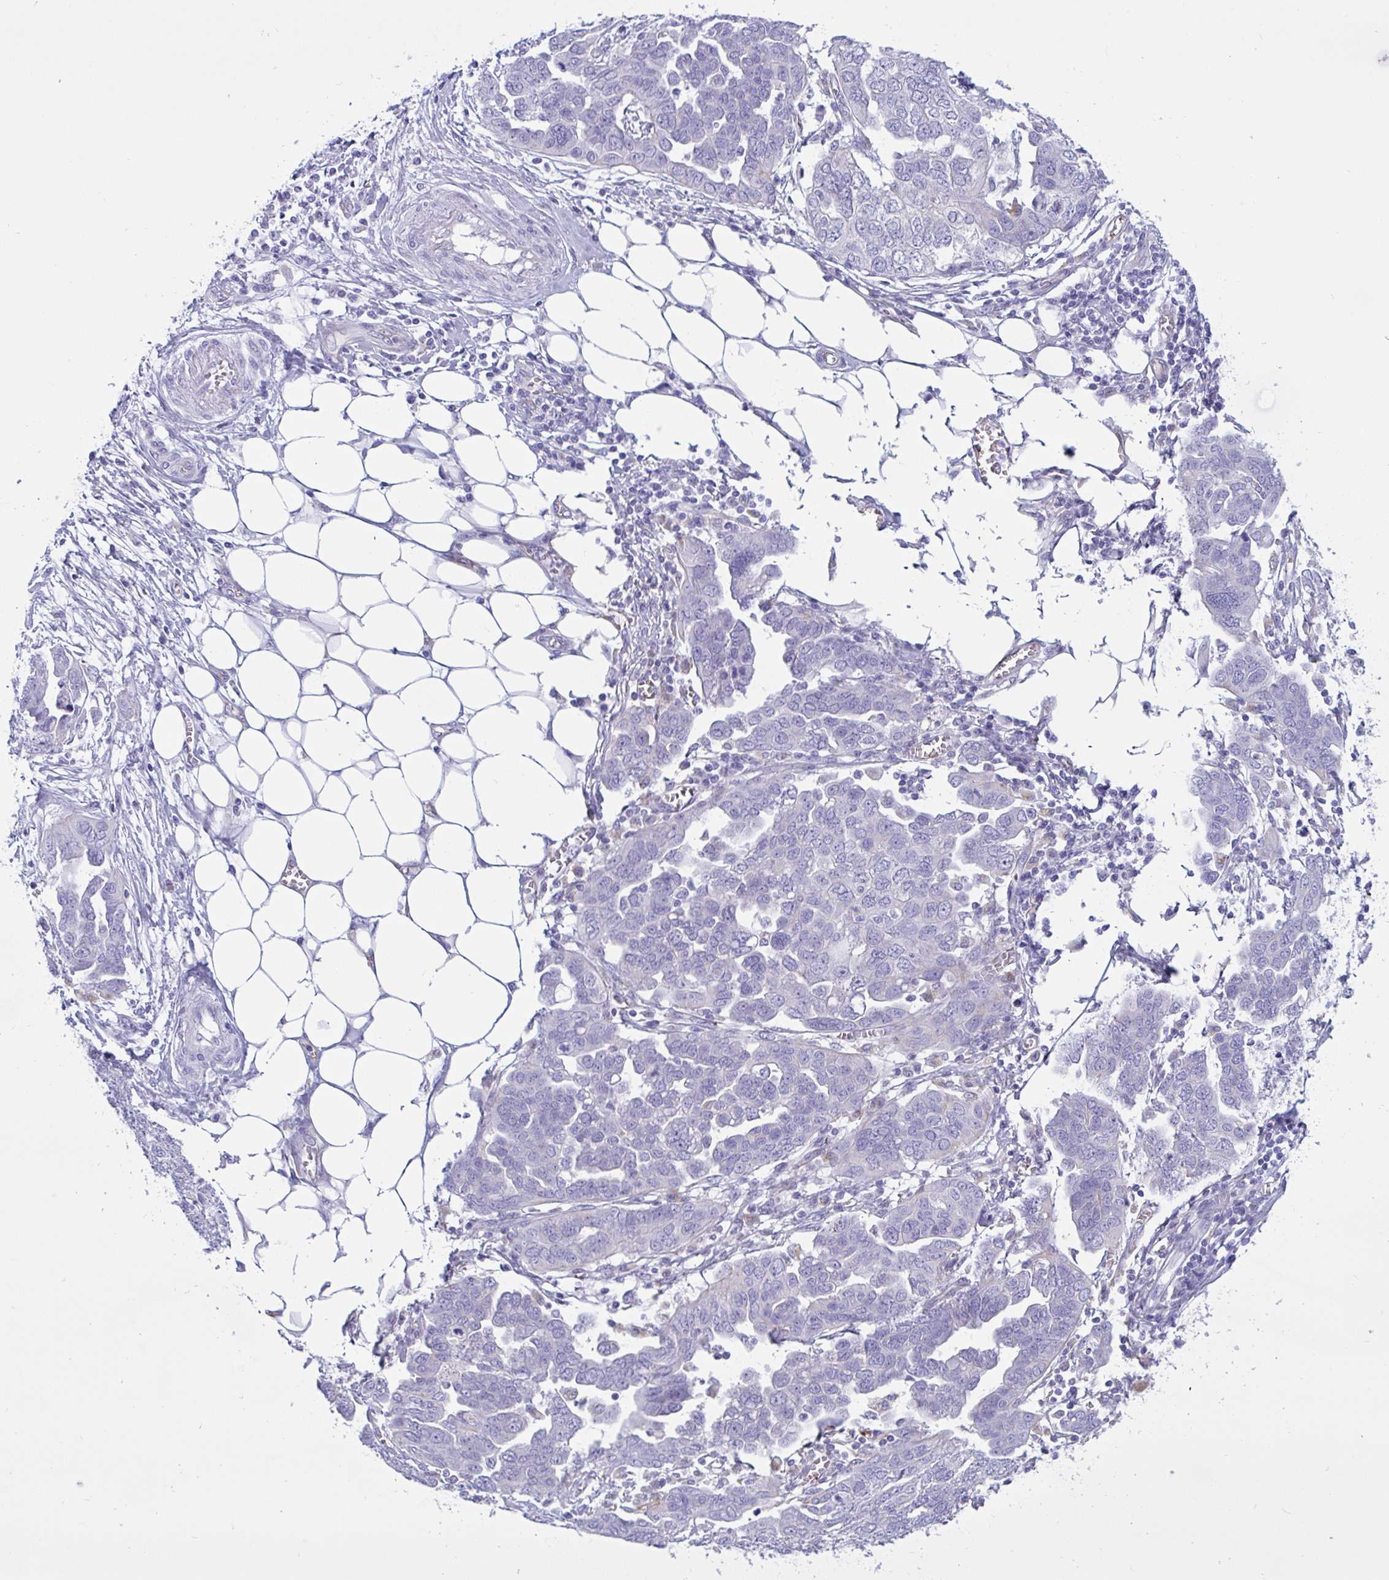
{"staining": {"intensity": "negative", "quantity": "none", "location": "none"}, "tissue": "ovarian cancer", "cell_type": "Tumor cells", "image_type": "cancer", "snomed": [{"axis": "morphology", "description": "Cystadenocarcinoma, serous, NOS"}, {"axis": "topography", "description": "Ovary"}], "caption": "Tumor cells show no significant protein positivity in serous cystadenocarcinoma (ovarian).", "gene": "RPL22L1", "patient": {"sex": "female", "age": 59}}